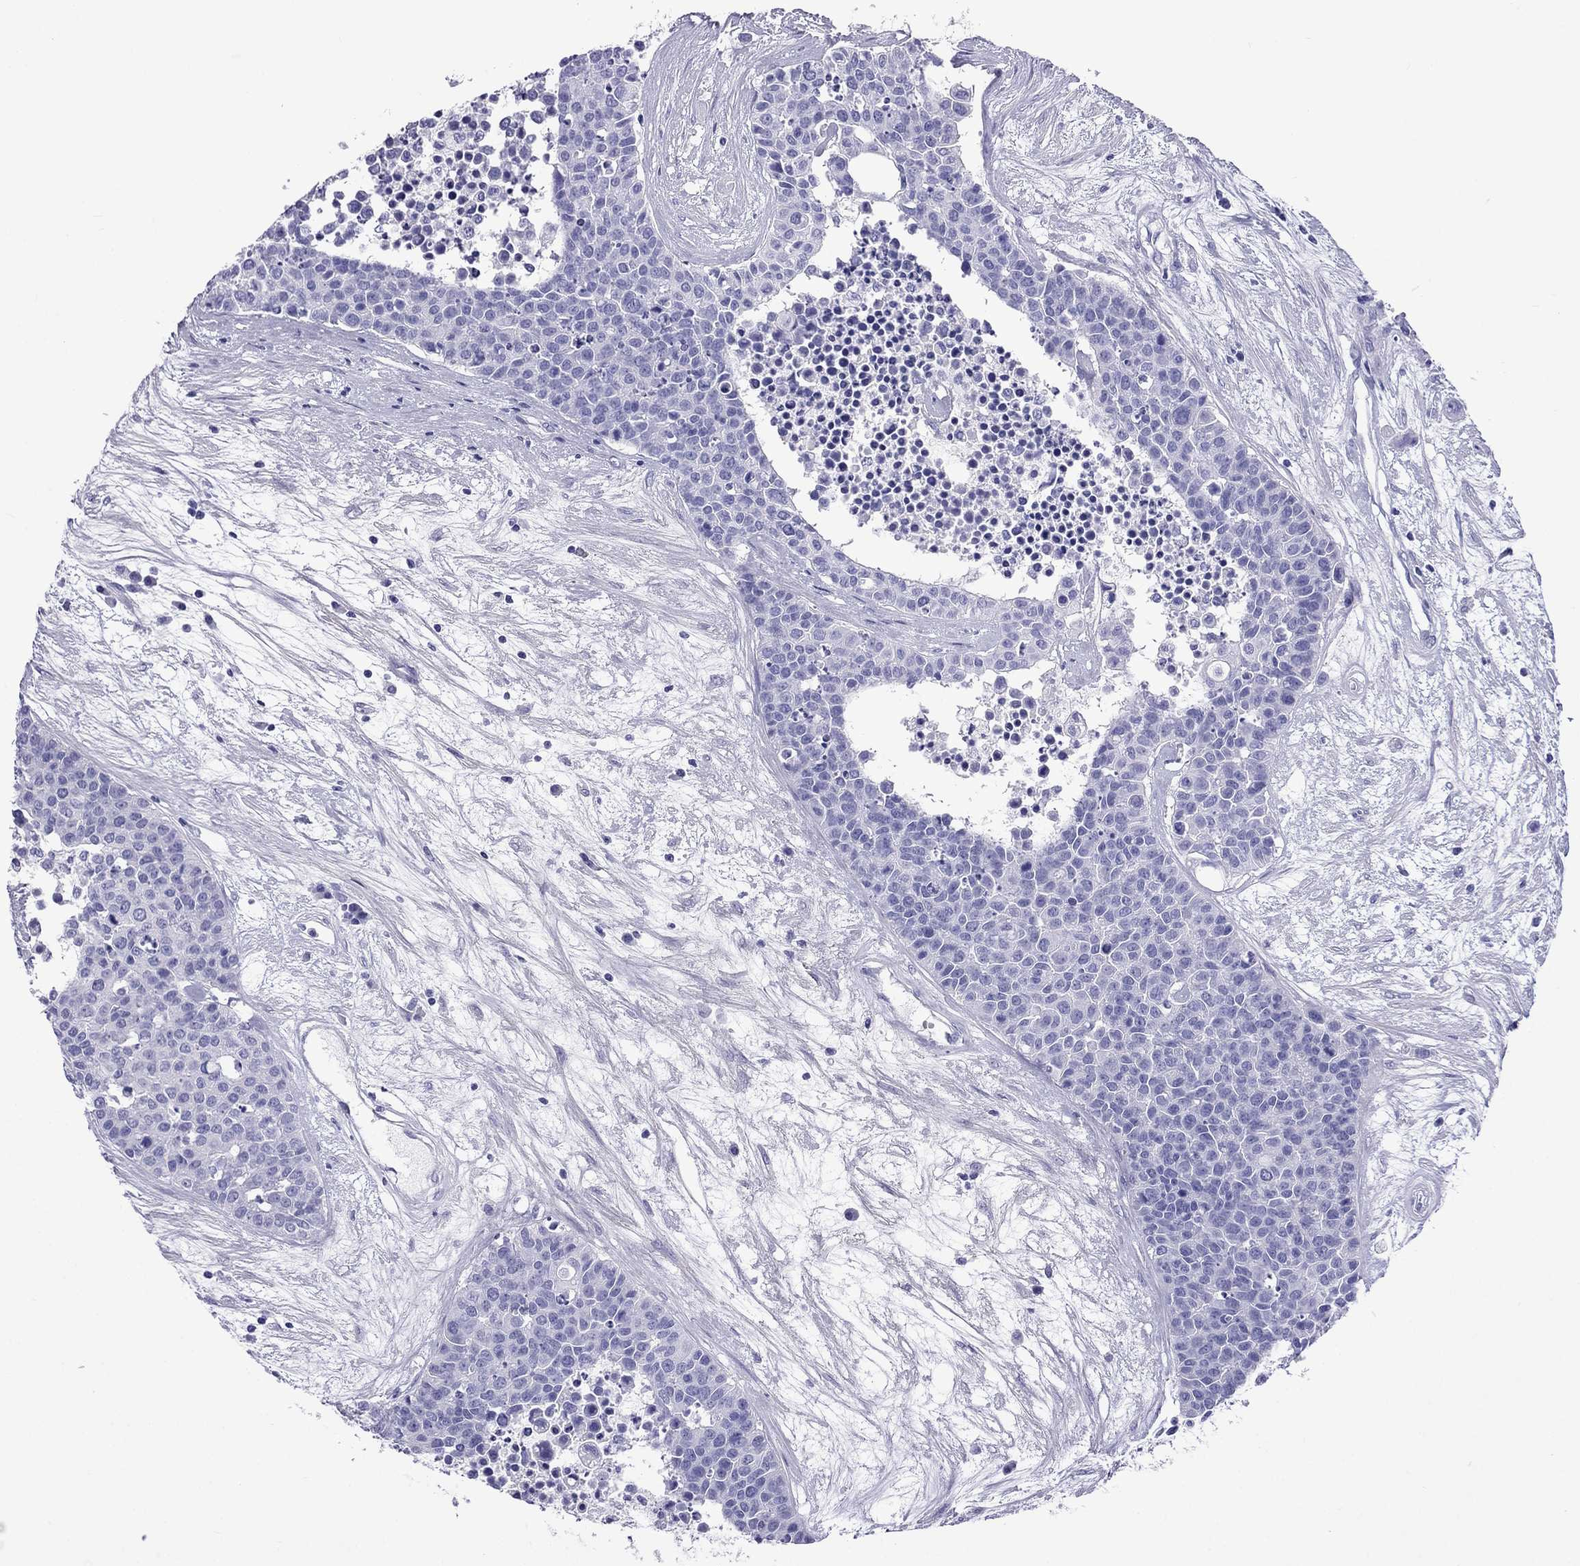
{"staining": {"intensity": "negative", "quantity": "none", "location": "none"}, "tissue": "carcinoid", "cell_type": "Tumor cells", "image_type": "cancer", "snomed": [{"axis": "morphology", "description": "Carcinoid, malignant, NOS"}, {"axis": "topography", "description": "Colon"}], "caption": "Malignant carcinoid was stained to show a protein in brown. There is no significant expression in tumor cells. The staining is performed using DAB brown chromogen with nuclei counter-stained in using hematoxylin.", "gene": "ARR3", "patient": {"sex": "male", "age": 81}}